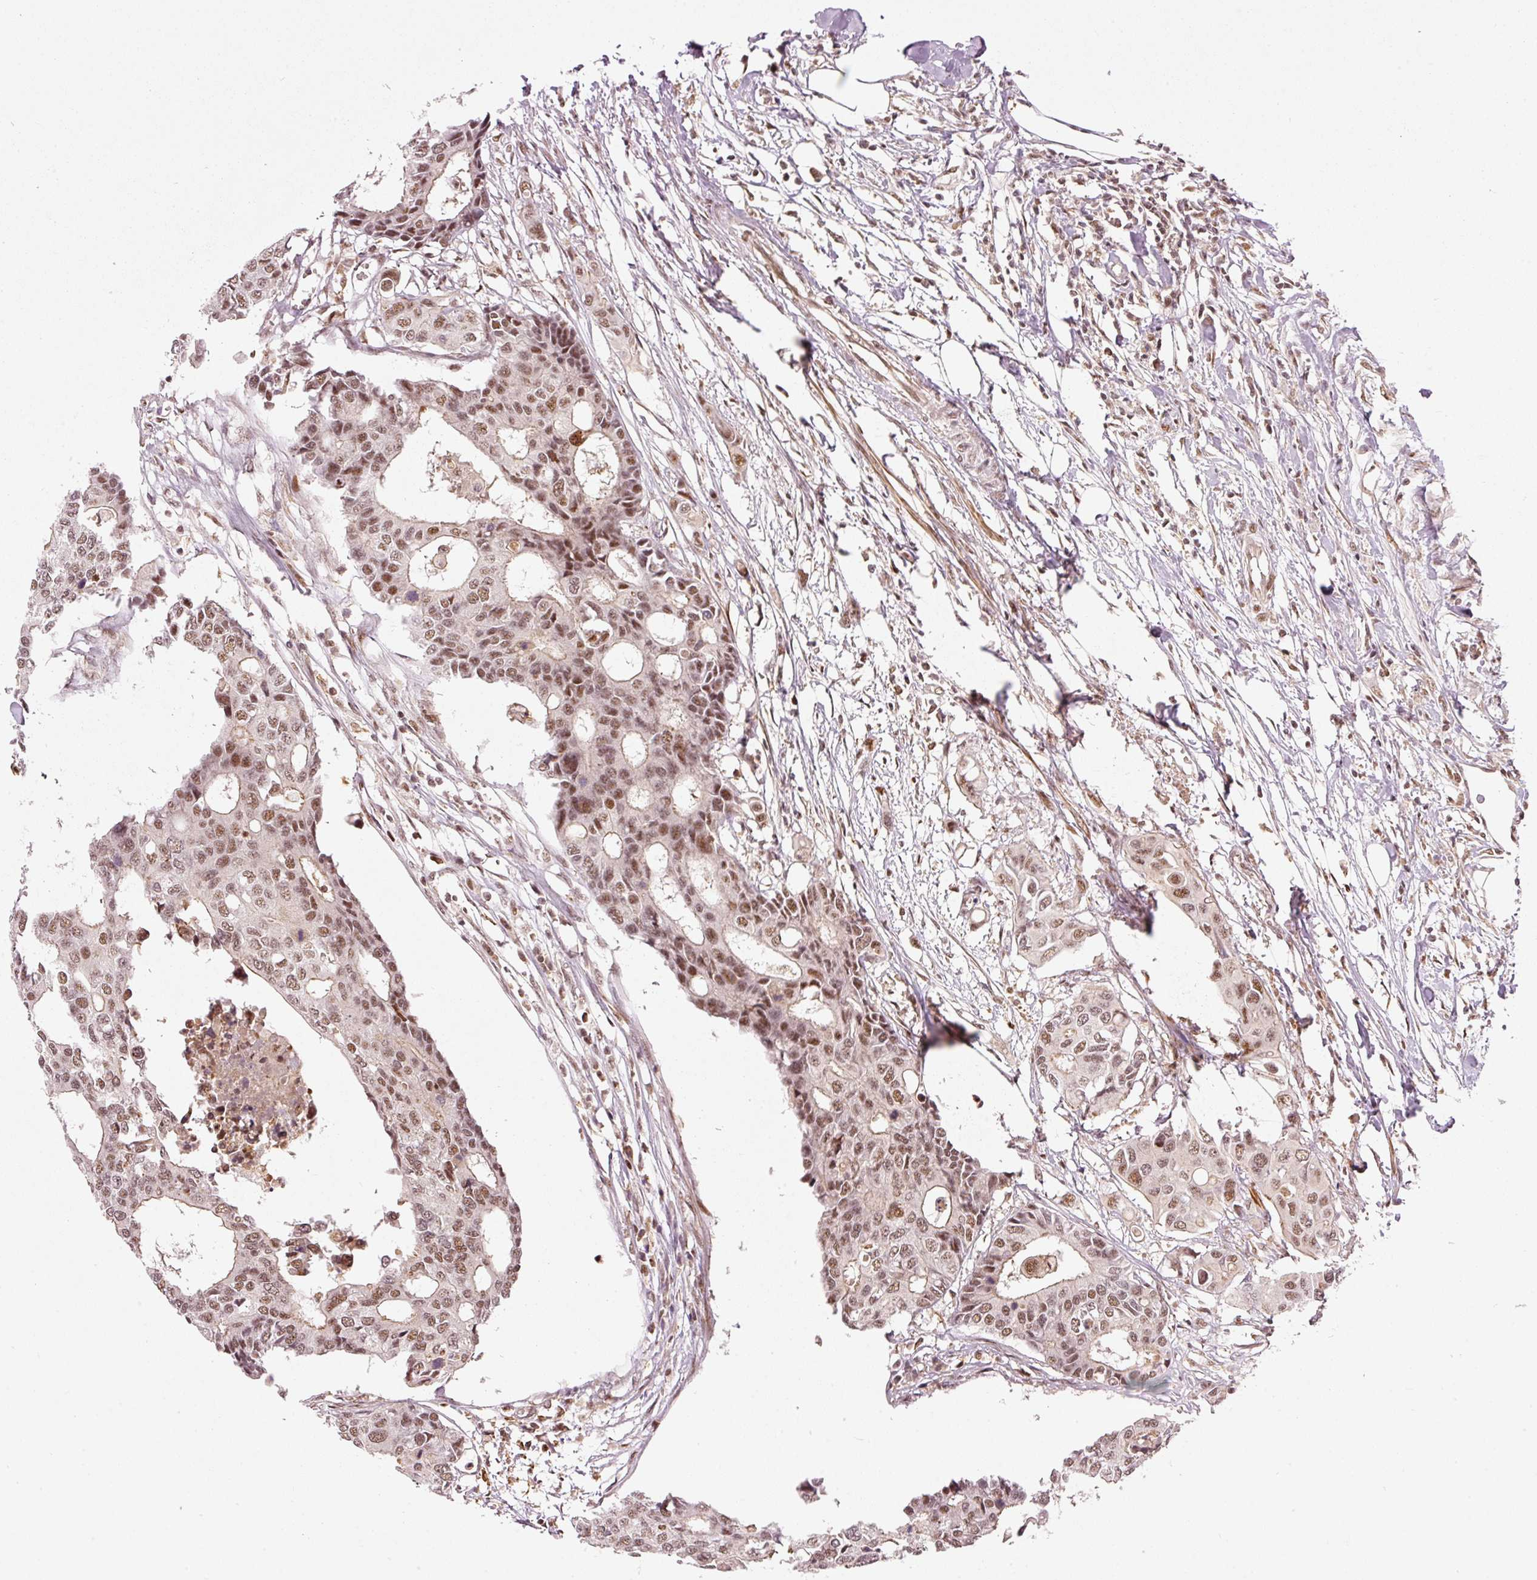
{"staining": {"intensity": "moderate", "quantity": ">75%", "location": "nuclear"}, "tissue": "colorectal cancer", "cell_type": "Tumor cells", "image_type": "cancer", "snomed": [{"axis": "morphology", "description": "Adenocarcinoma, NOS"}, {"axis": "topography", "description": "Colon"}], "caption": "Protein expression analysis of colorectal cancer reveals moderate nuclear expression in about >75% of tumor cells.", "gene": "THOC6", "patient": {"sex": "male", "age": 77}}